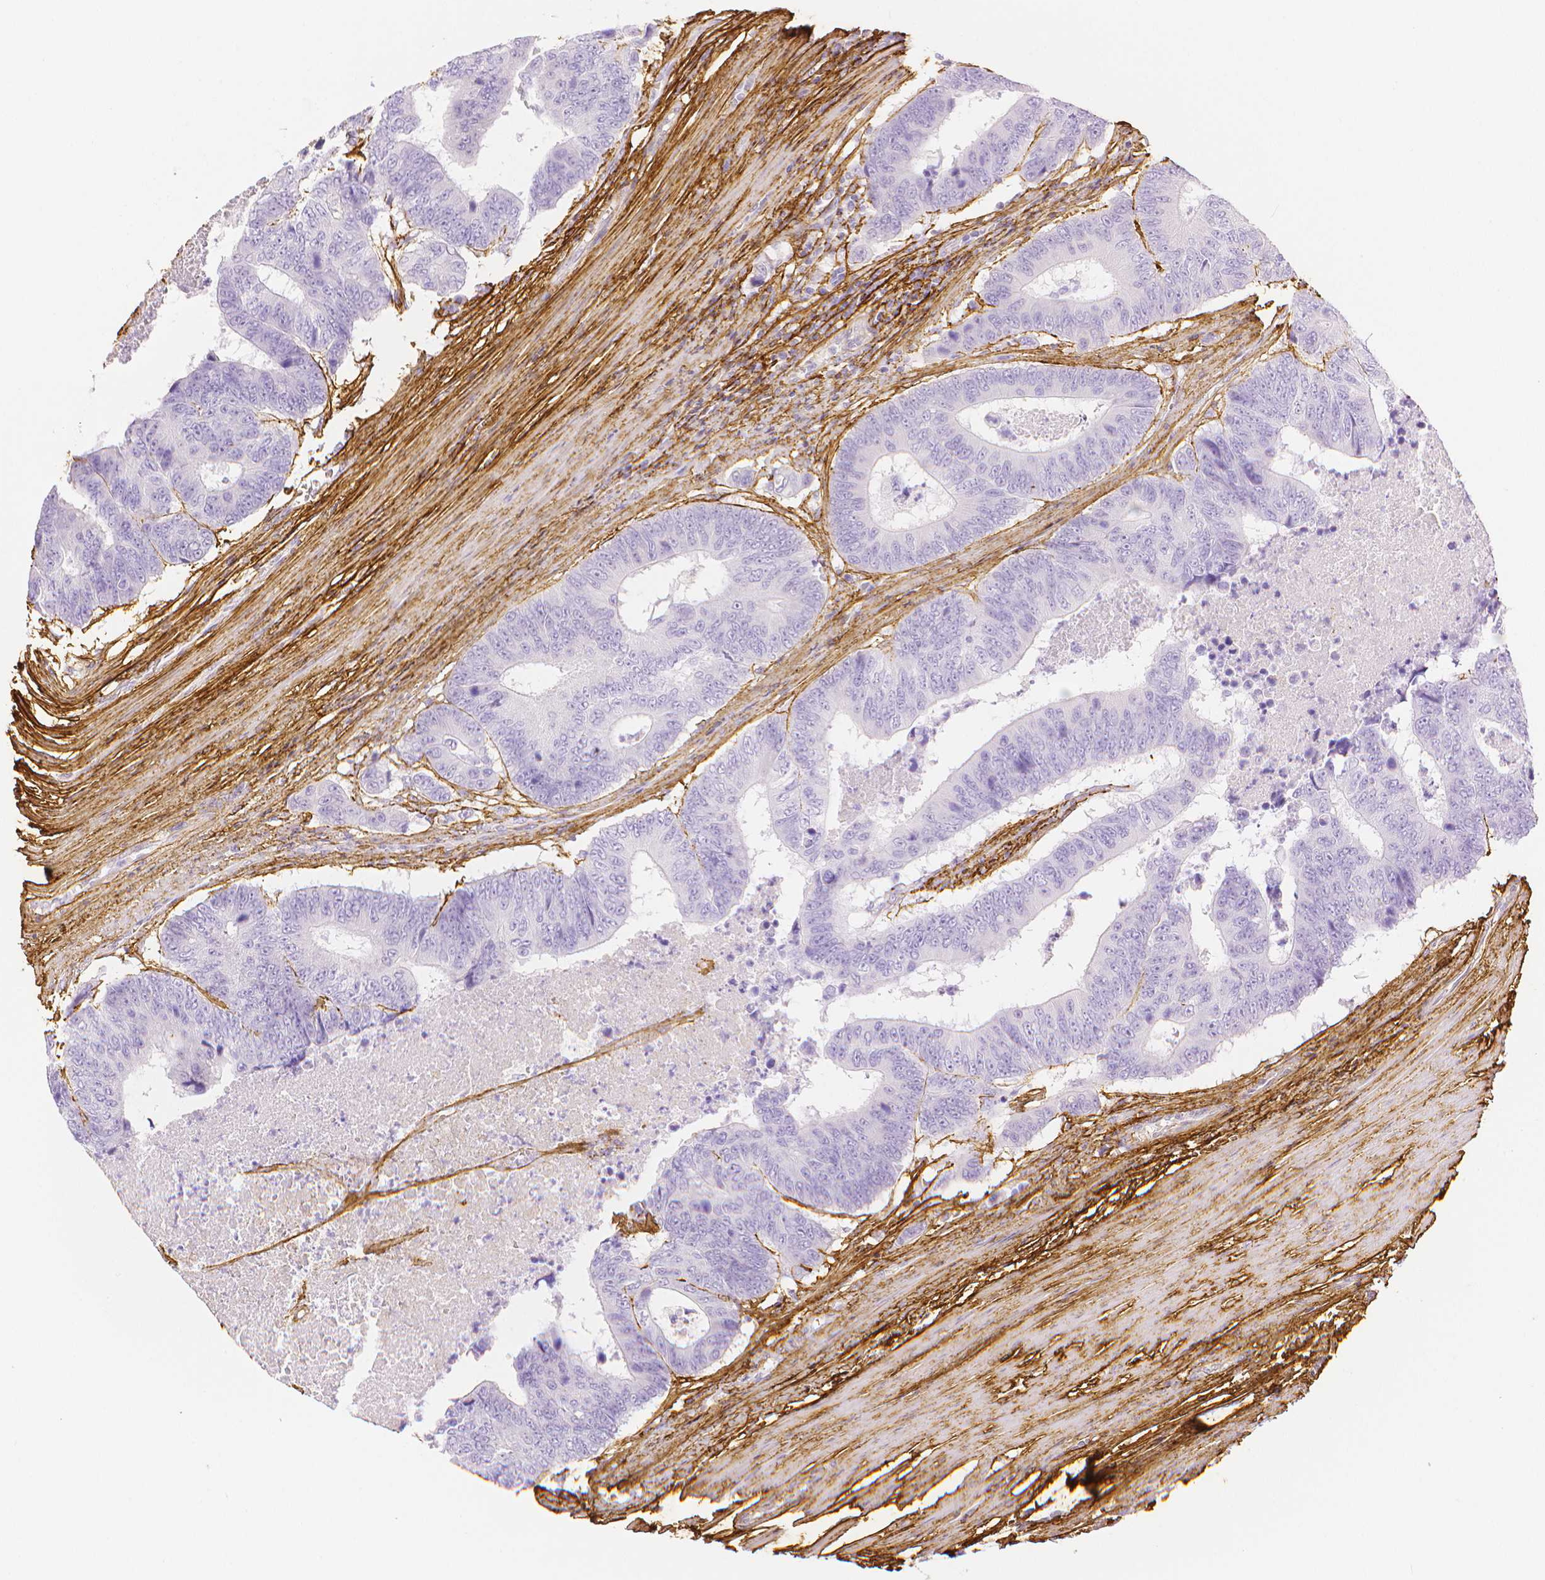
{"staining": {"intensity": "negative", "quantity": "none", "location": "none"}, "tissue": "colorectal cancer", "cell_type": "Tumor cells", "image_type": "cancer", "snomed": [{"axis": "morphology", "description": "Adenocarcinoma, NOS"}, {"axis": "topography", "description": "Colon"}], "caption": "An IHC histopathology image of colorectal cancer (adenocarcinoma) is shown. There is no staining in tumor cells of colorectal cancer (adenocarcinoma). (Stains: DAB (3,3'-diaminobenzidine) immunohistochemistry with hematoxylin counter stain, Microscopy: brightfield microscopy at high magnification).", "gene": "FBN1", "patient": {"sex": "female", "age": 48}}